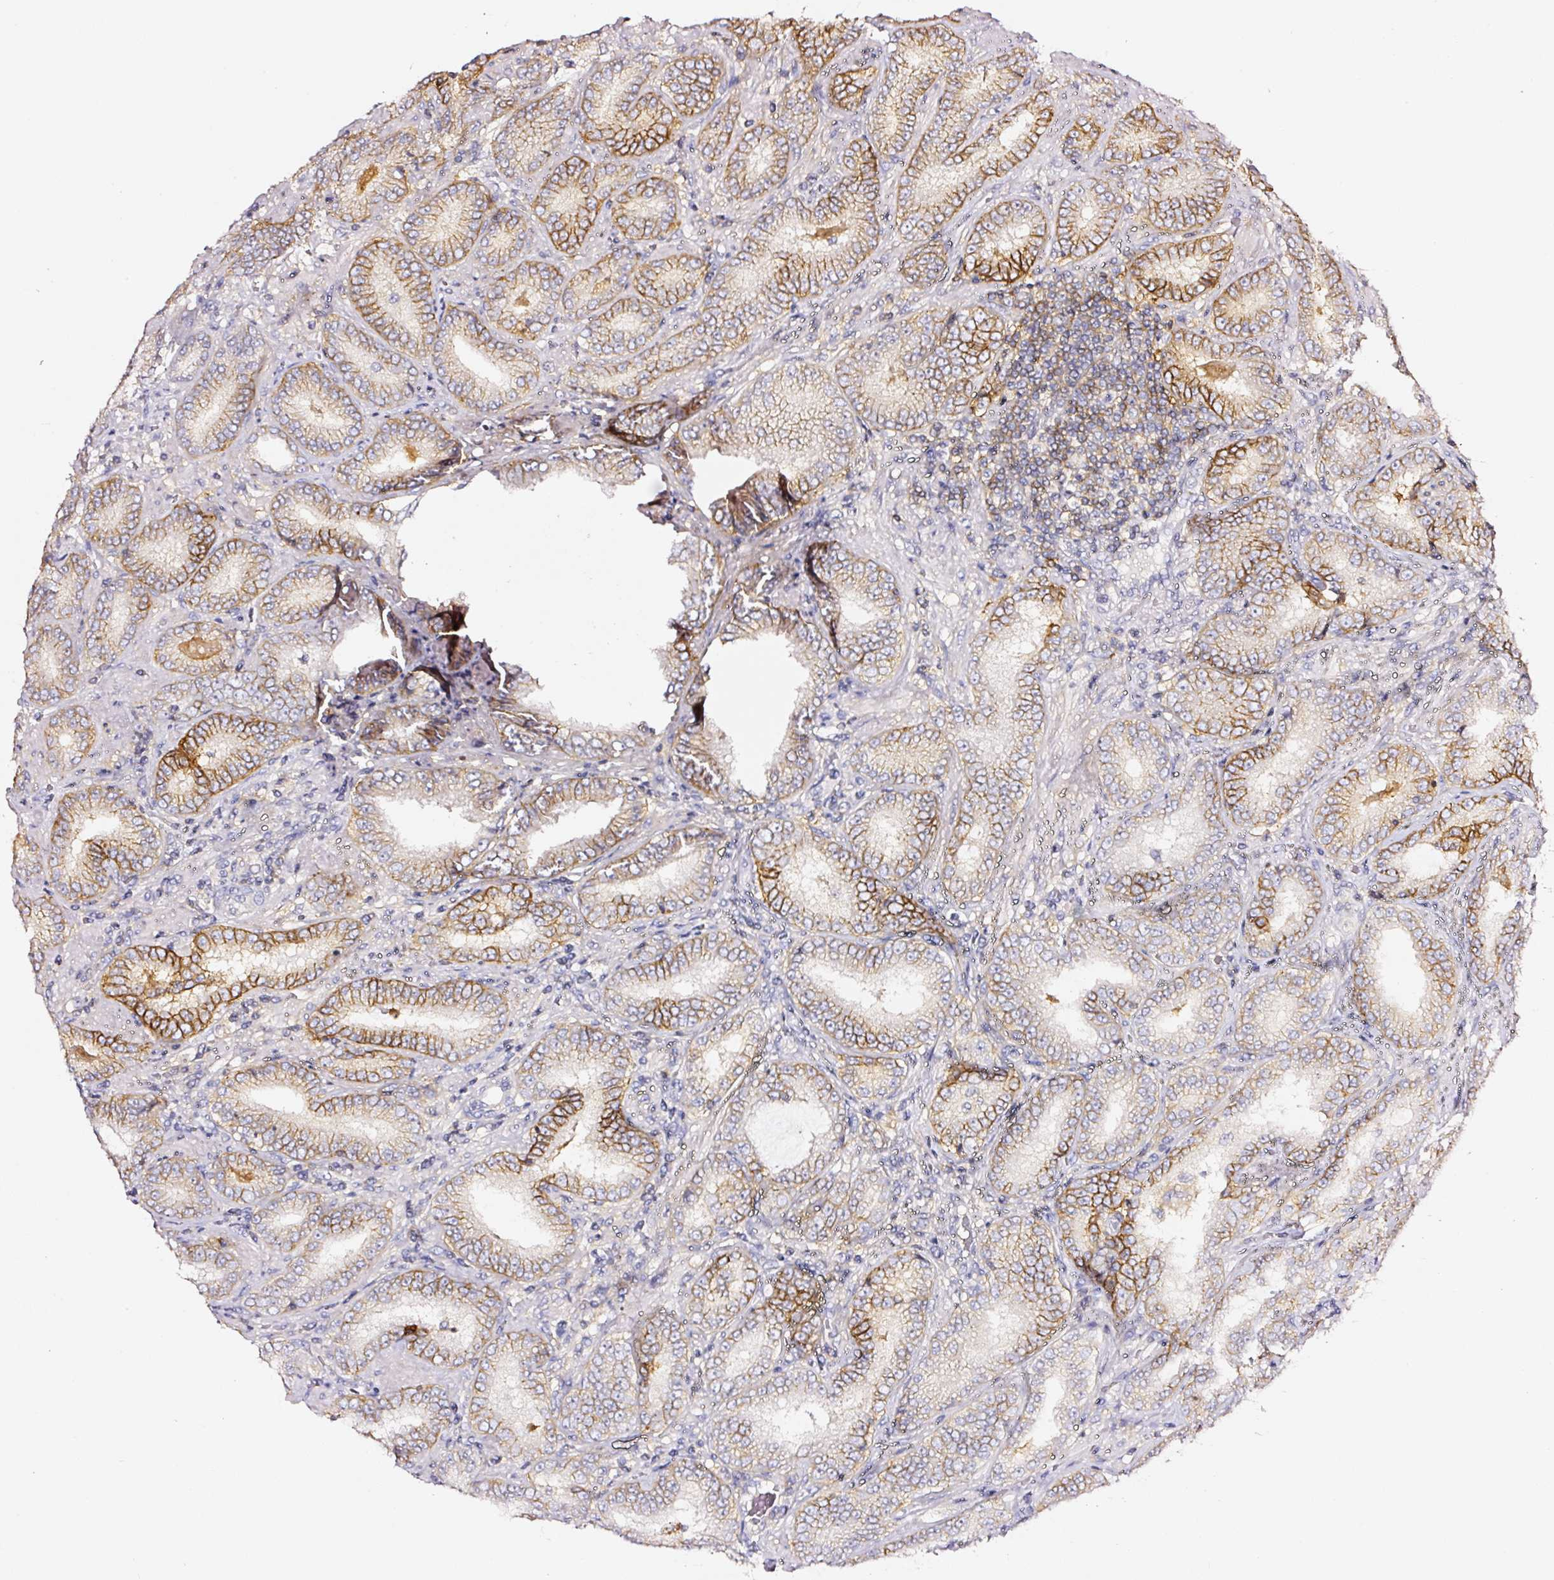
{"staining": {"intensity": "moderate", "quantity": "25%-75%", "location": "cytoplasmic/membranous"}, "tissue": "prostate cancer", "cell_type": "Tumor cells", "image_type": "cancer", "snomed": [{"axis": "morphology", "description": "Adenocarcinoma, High grade"}, {"axis": "topography", "description": "Prostate"}], "caption": "Immunohistochemistry (DAB (3,3'-diaminobenzidine)) staining of prostate cancer reveals moderate cytoplasmic/membranous protein positivity in about 25%-75% of tumor cells.", "gene": "CD47", "patient": {"sex": "male", "age": 72}}